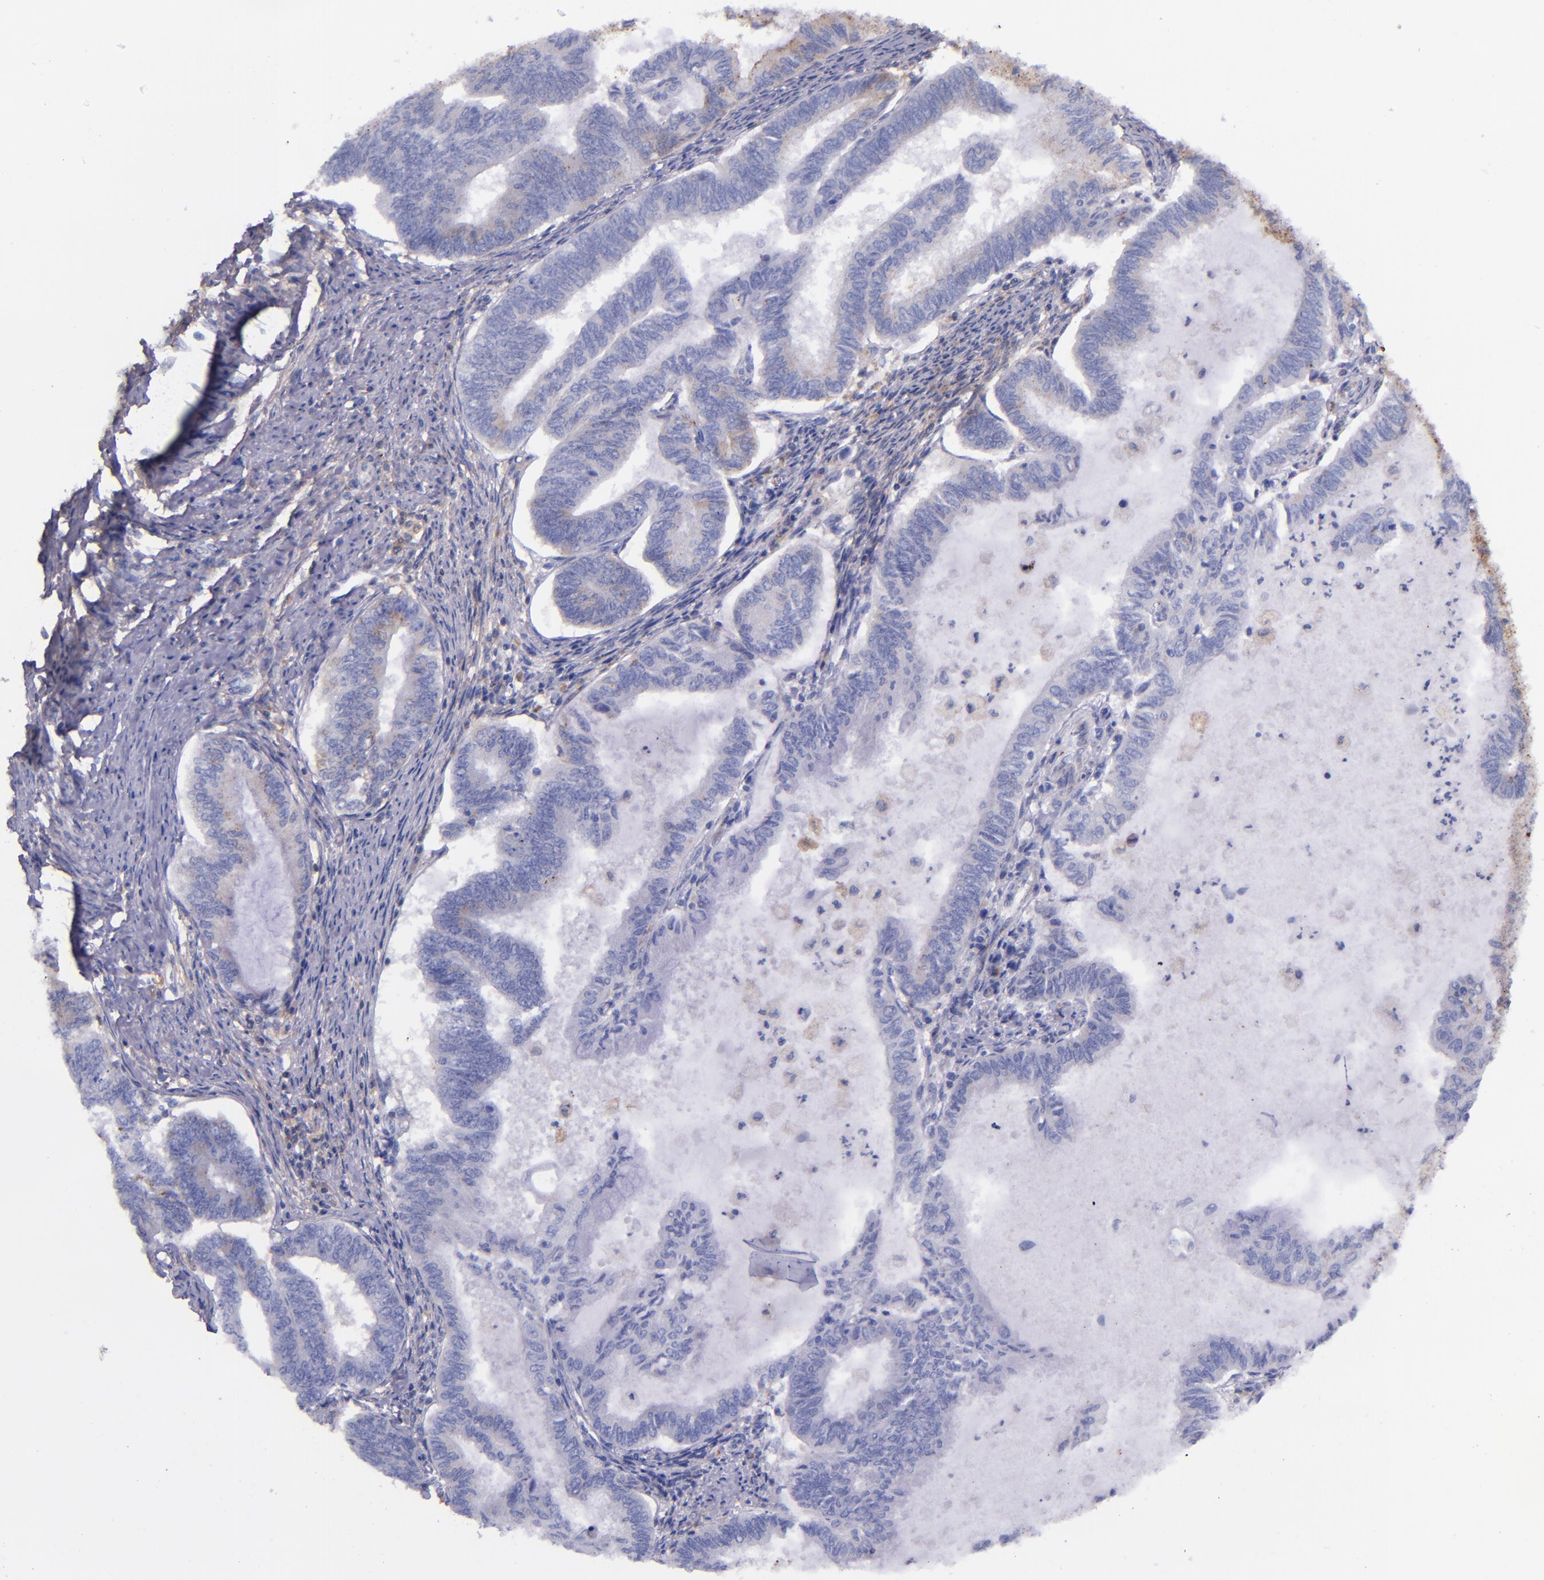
{"staining": {"intensity": "weak", "quantity": "25%-75%", "location": "cytoplasmic/membranous"}, "tissue": "endometrial cancer", "cell_type": "Tumor cells", "image_type": "cancer", "snomed": [{"axis": "morphology", "description": "Adenocarcinoma, NOS"}, {"axis": "topography", "description": "Endometrium"}], "caption": "Protein positivity by immunohistochemistry displays weak cytoplasmic/membranous positivity in about 25%-75% of tumor cells in adenocarcinoma (endometrial).", "gene": "IVL", "patient": {"sex": "female", "age": 86}}